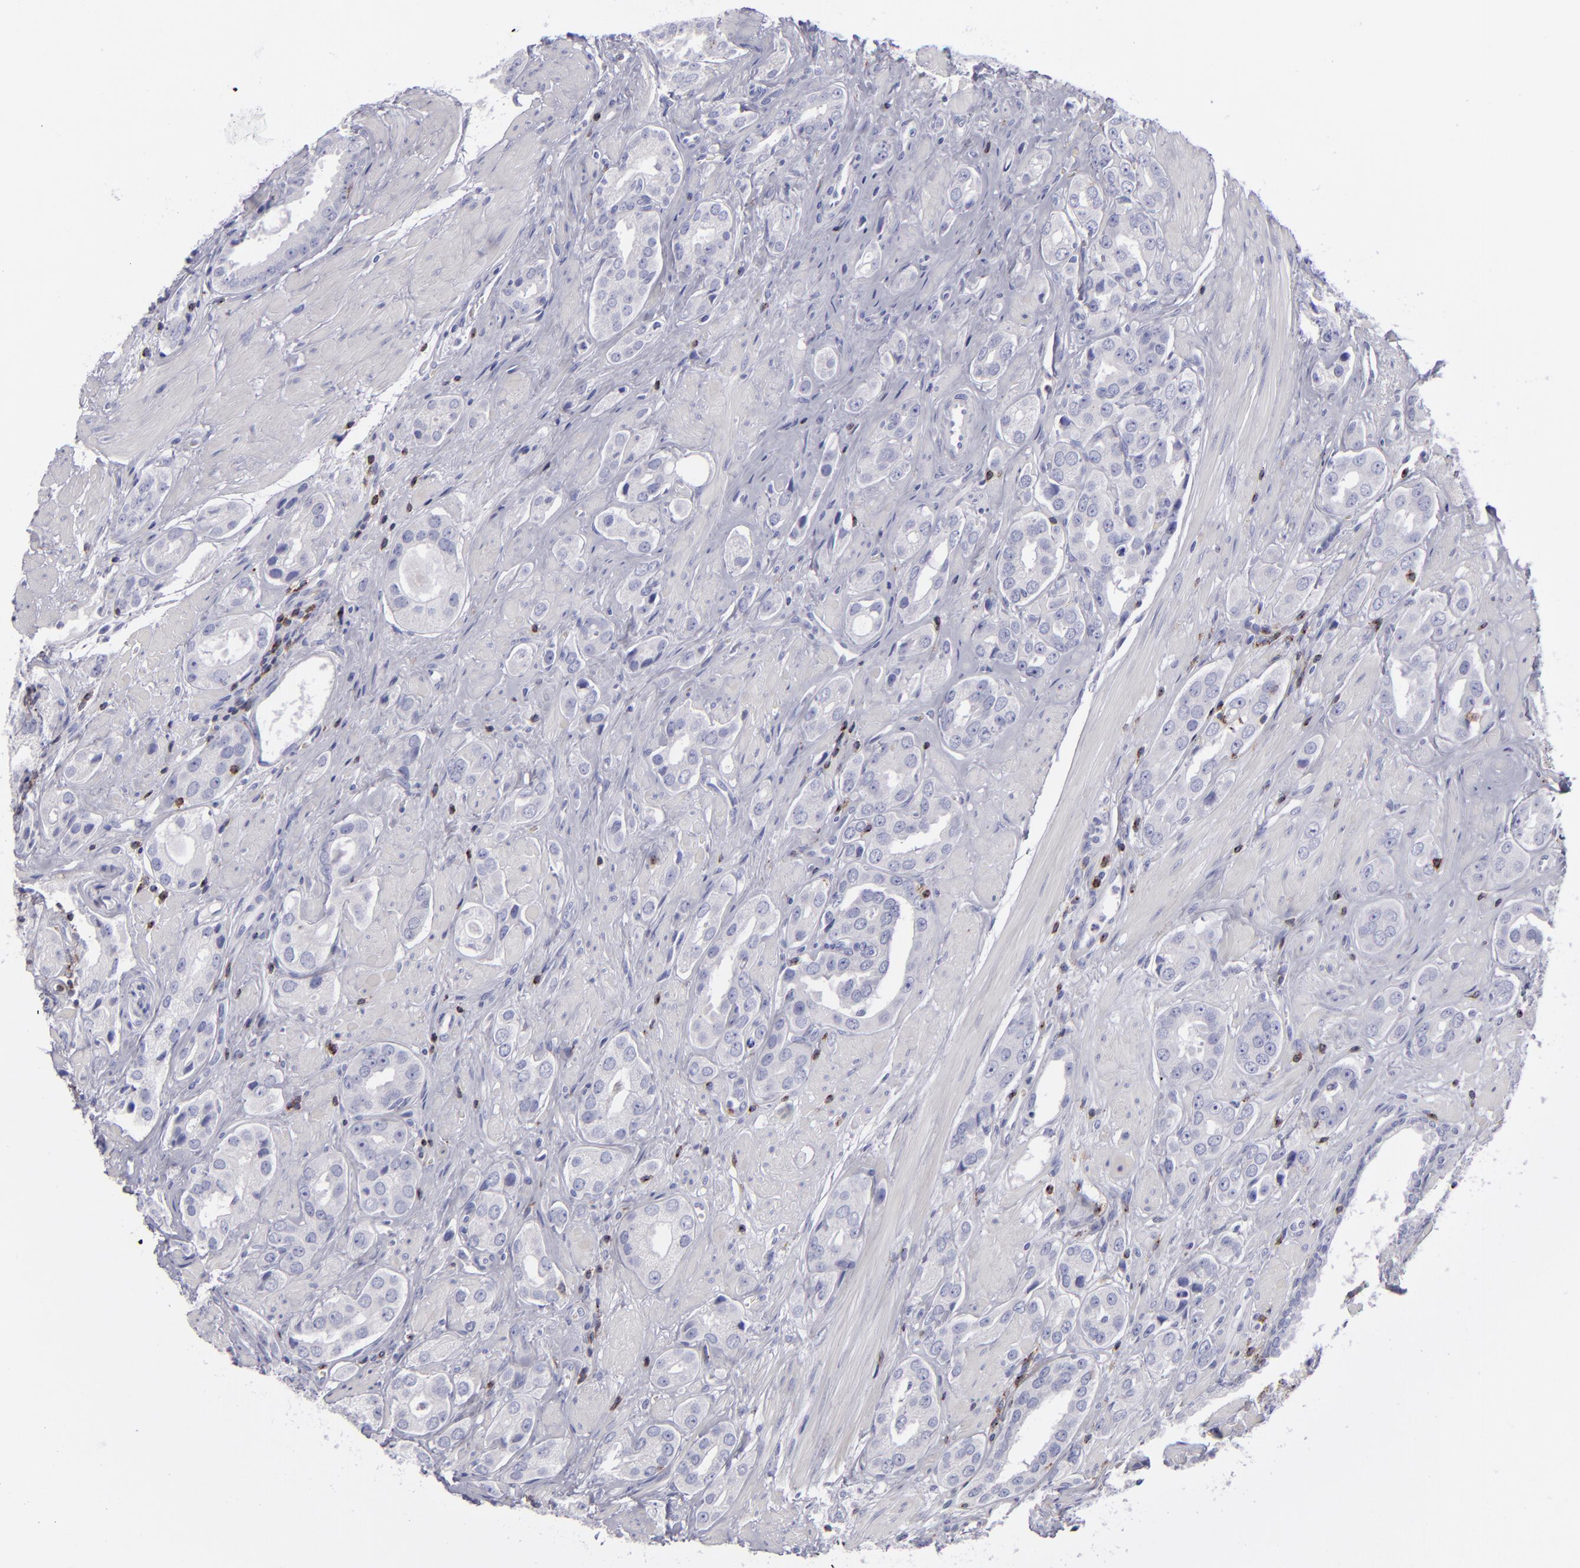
{"staining": {"intensity": "negative", "quantity": "none", "location": "none"}, "tissue": "prostate cancer", "cell_type": "Tumor cells", "image_type": "cancer", "snomed": [{"axis": "morphology", "description": "Adenocarcinoma, Medium grade"}, {"axis": "topography", "description": "Prostate"}], "caption": "IHC of human prostate cancer exhibits no expression in tumor cells.", "gene": "CD2", "patient": {"sex": "male", "age": 53}}